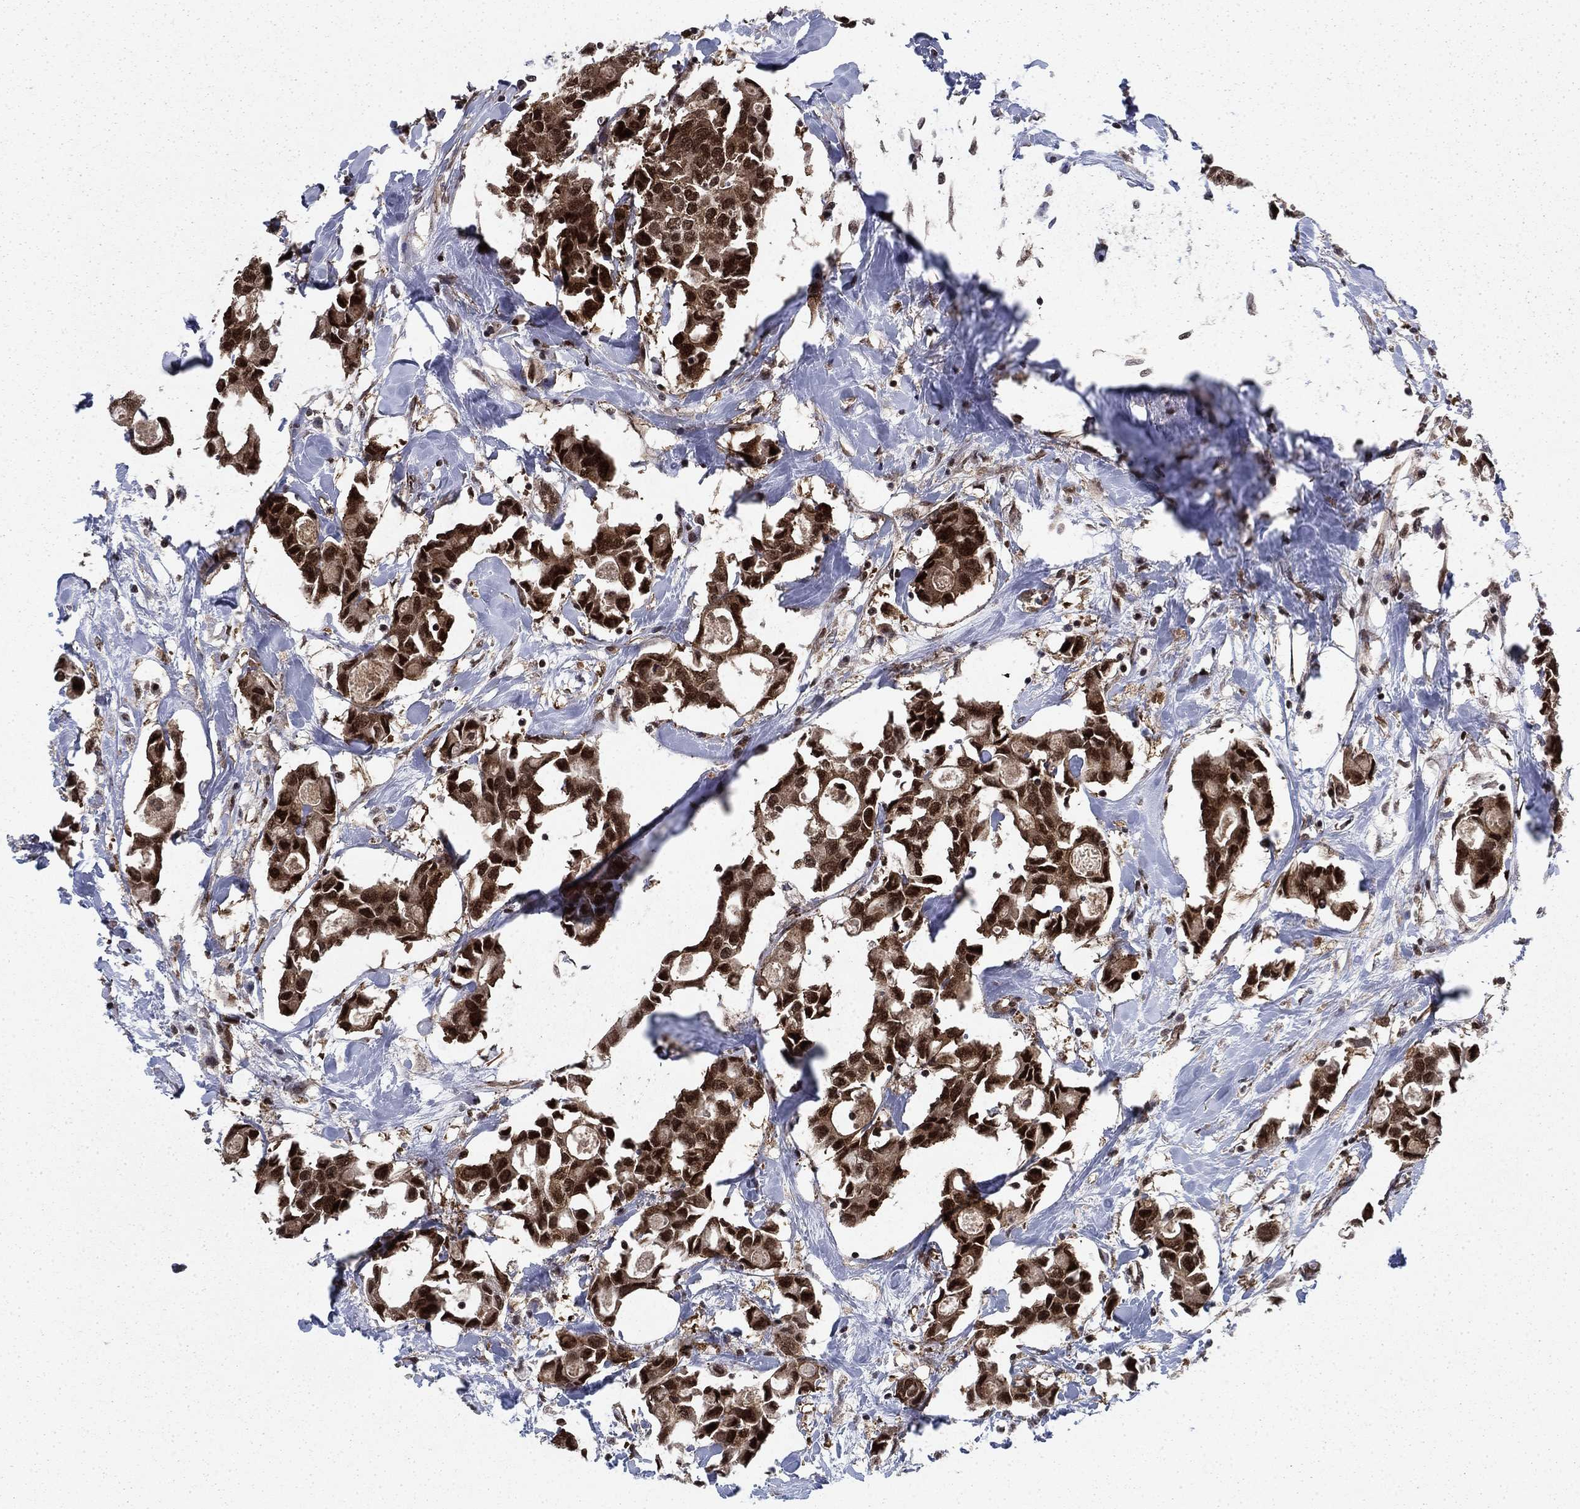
{"staining": {"intensity": "strong", "quantity": ">75%", "location": "cytoplasmic/membranous,nuclear"}, "tissue": "breast cancer", "cell_type": "Tumor cells", "image_type": "cancer", "snomed": [{"axis": "morphology", "description": "Duct carcinoma"}, {"axis": "topography", "description": "Breast"}], "caption": "Immunohistochemistry (DAB) staining of invasive ductal carcinoma (breast) shows strong cytoplasmic/membranous and nuclear protein expression in approximately >75% of tumor cells. Nuclei are stained in blue.", "gene": "DNAJA1", "patient": {"sex": "female", "age": 83}}